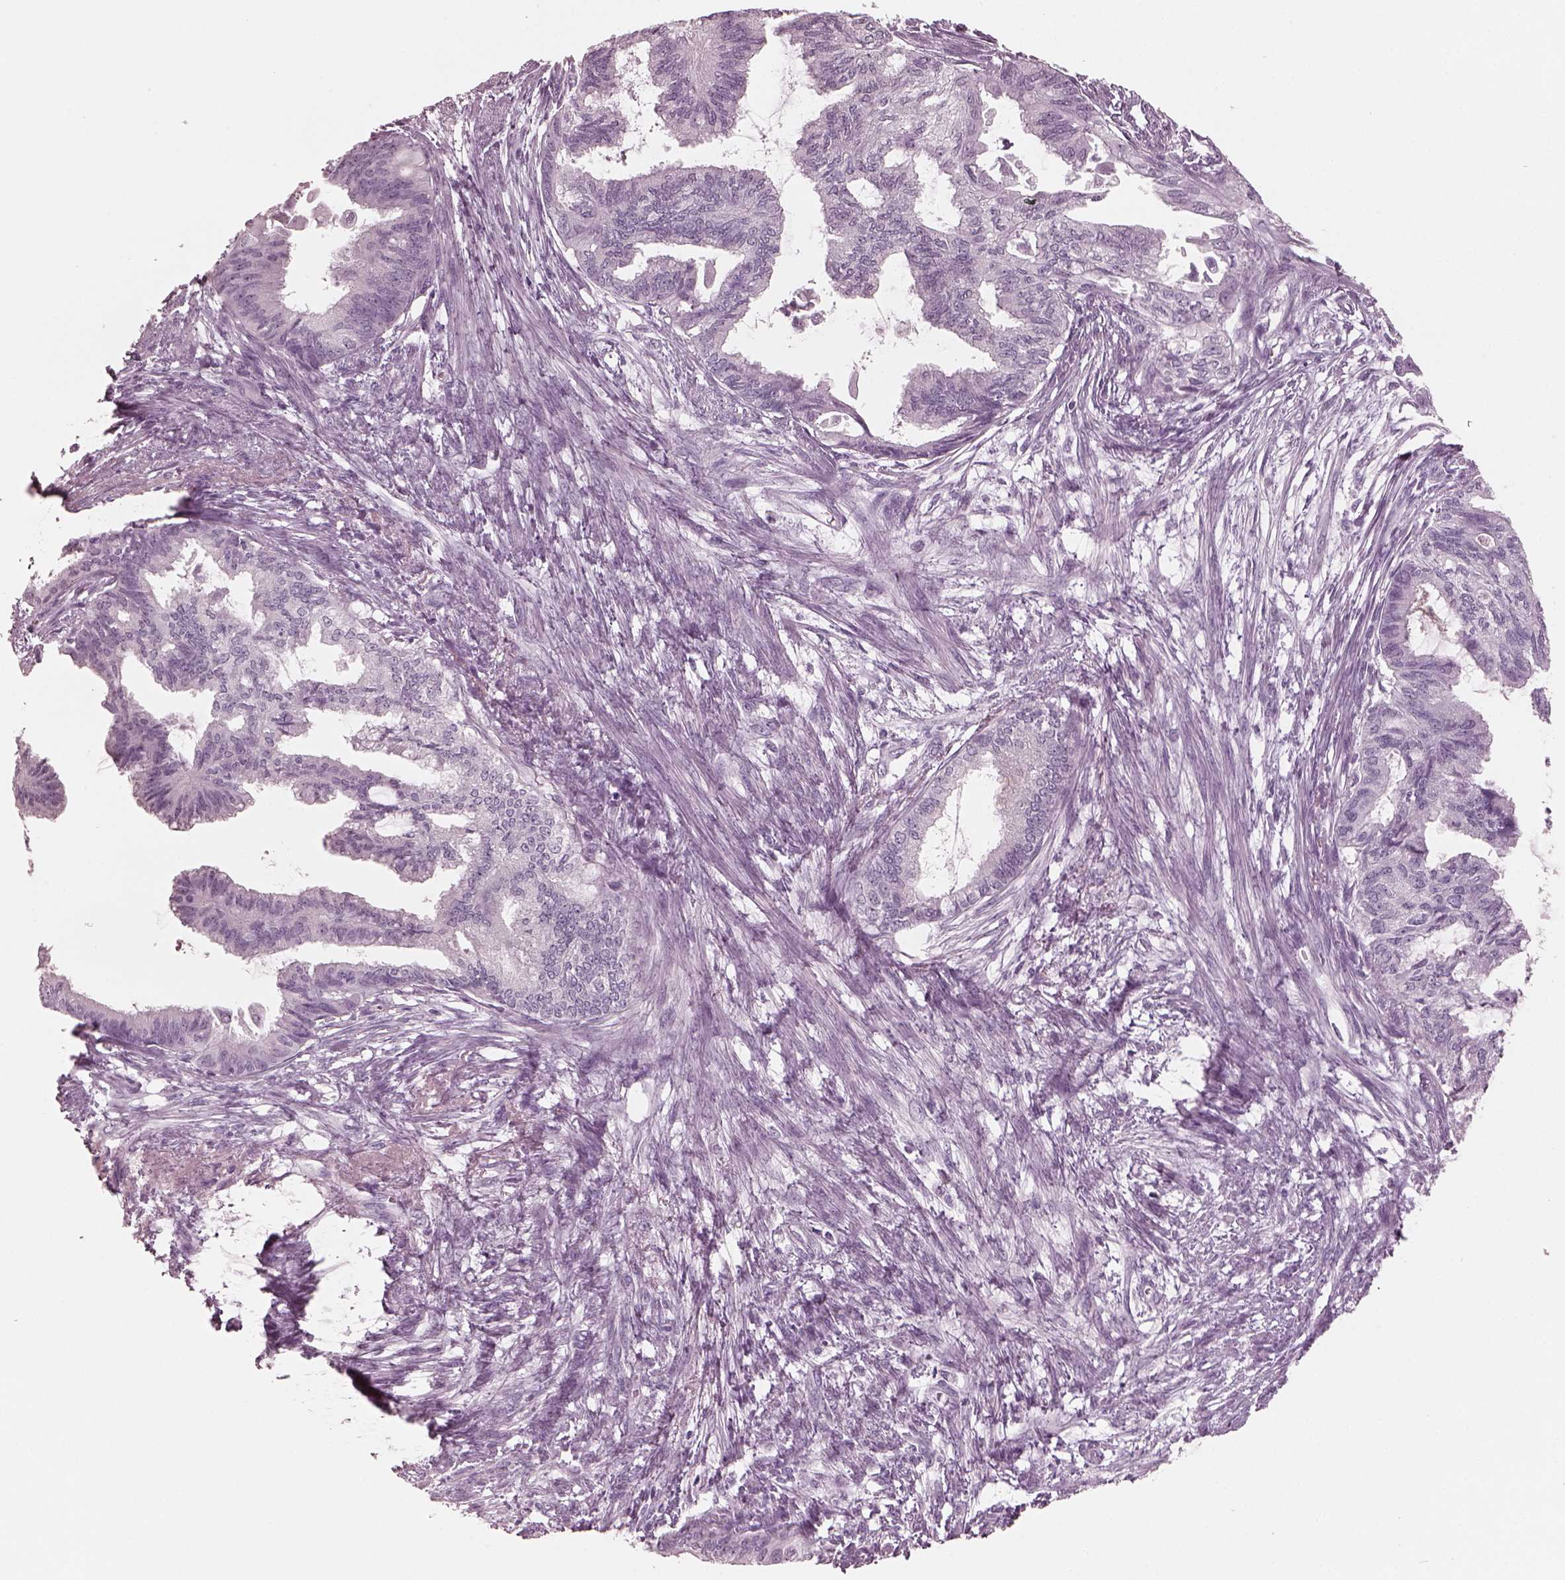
{"staining": {"intensity": "negative", "quantity": "none", "location": "none"}, "tissue": "endometrial cancer", "cell_type": "Tumor cells", "image_type": "cancer", "snomed": [{"axis": "morphology", "description": "Adenocarcinoma, NOS"}, {"axis": "topography", "description": "Endometrium"}], "caption": "Immunohistochemistry histopathology image of neoplastic tissue: endometrial adenocarcinoma stained with DAB shows no significant protein positivity in tumor cells. (DAB immunohistochemistry (IHC), high magnification).", "gene": "C2orf81", "patient": {"sex": "female", "age": 86}}